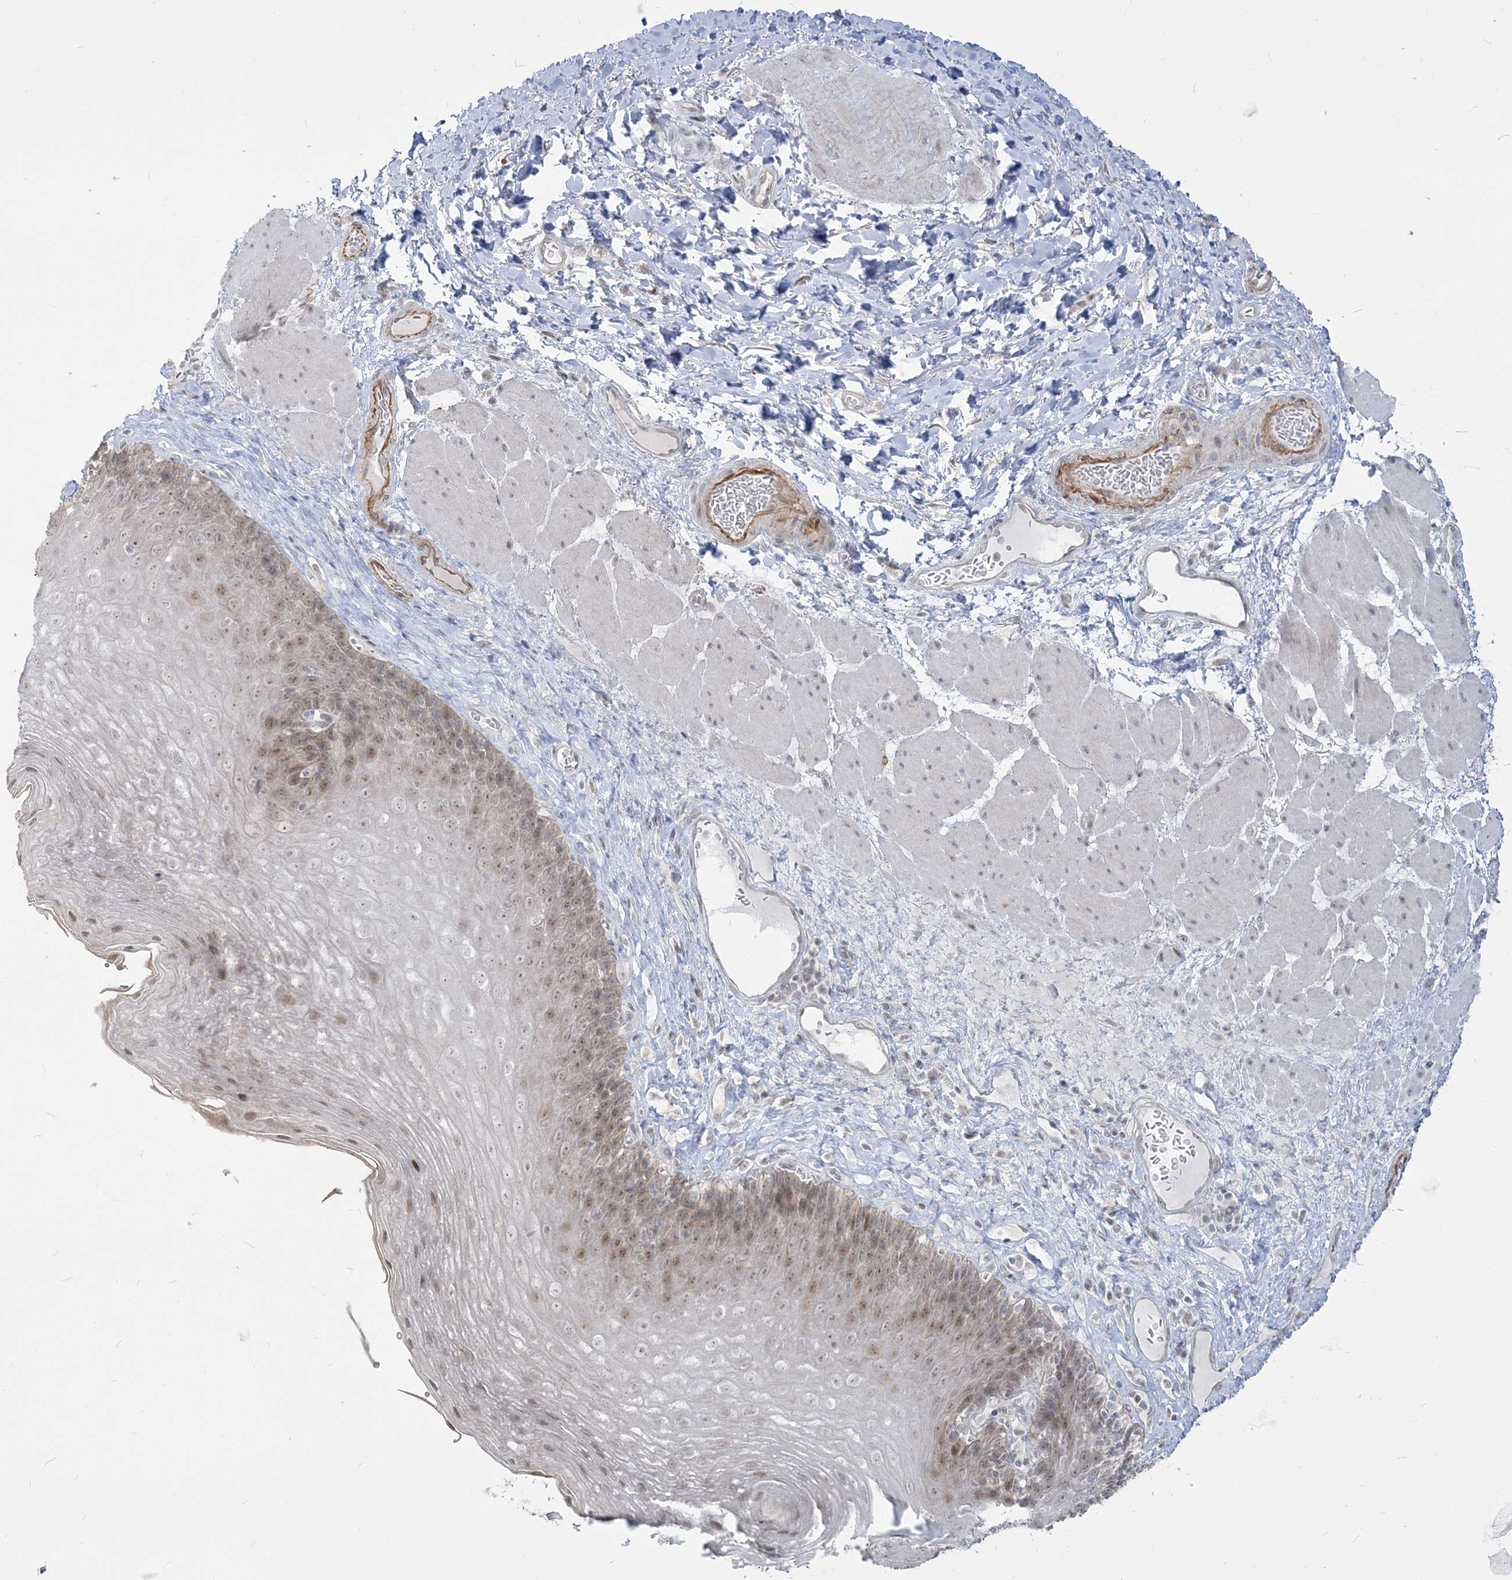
{"staining": {"intensity": "moderate", "quantity": "<25%", "location": "nuclear"}, "tissue": "esophagus", "cell_type": "Squamous epithelial cells", "image_type": "normal", "snomed": [{"axis": "morphology", "description": "Normal tissue, NOS"}, {"axis": "topography", "description": "Esophagus"}], "caption": "Unremarkable esophagus demonstrates moderate nuclear expression in approximately <25% of squamous epithelial cells, visualized by immunohistochemistry.", "gene": "SDAD1", "patient": {"sex": "female", "age": 66}}